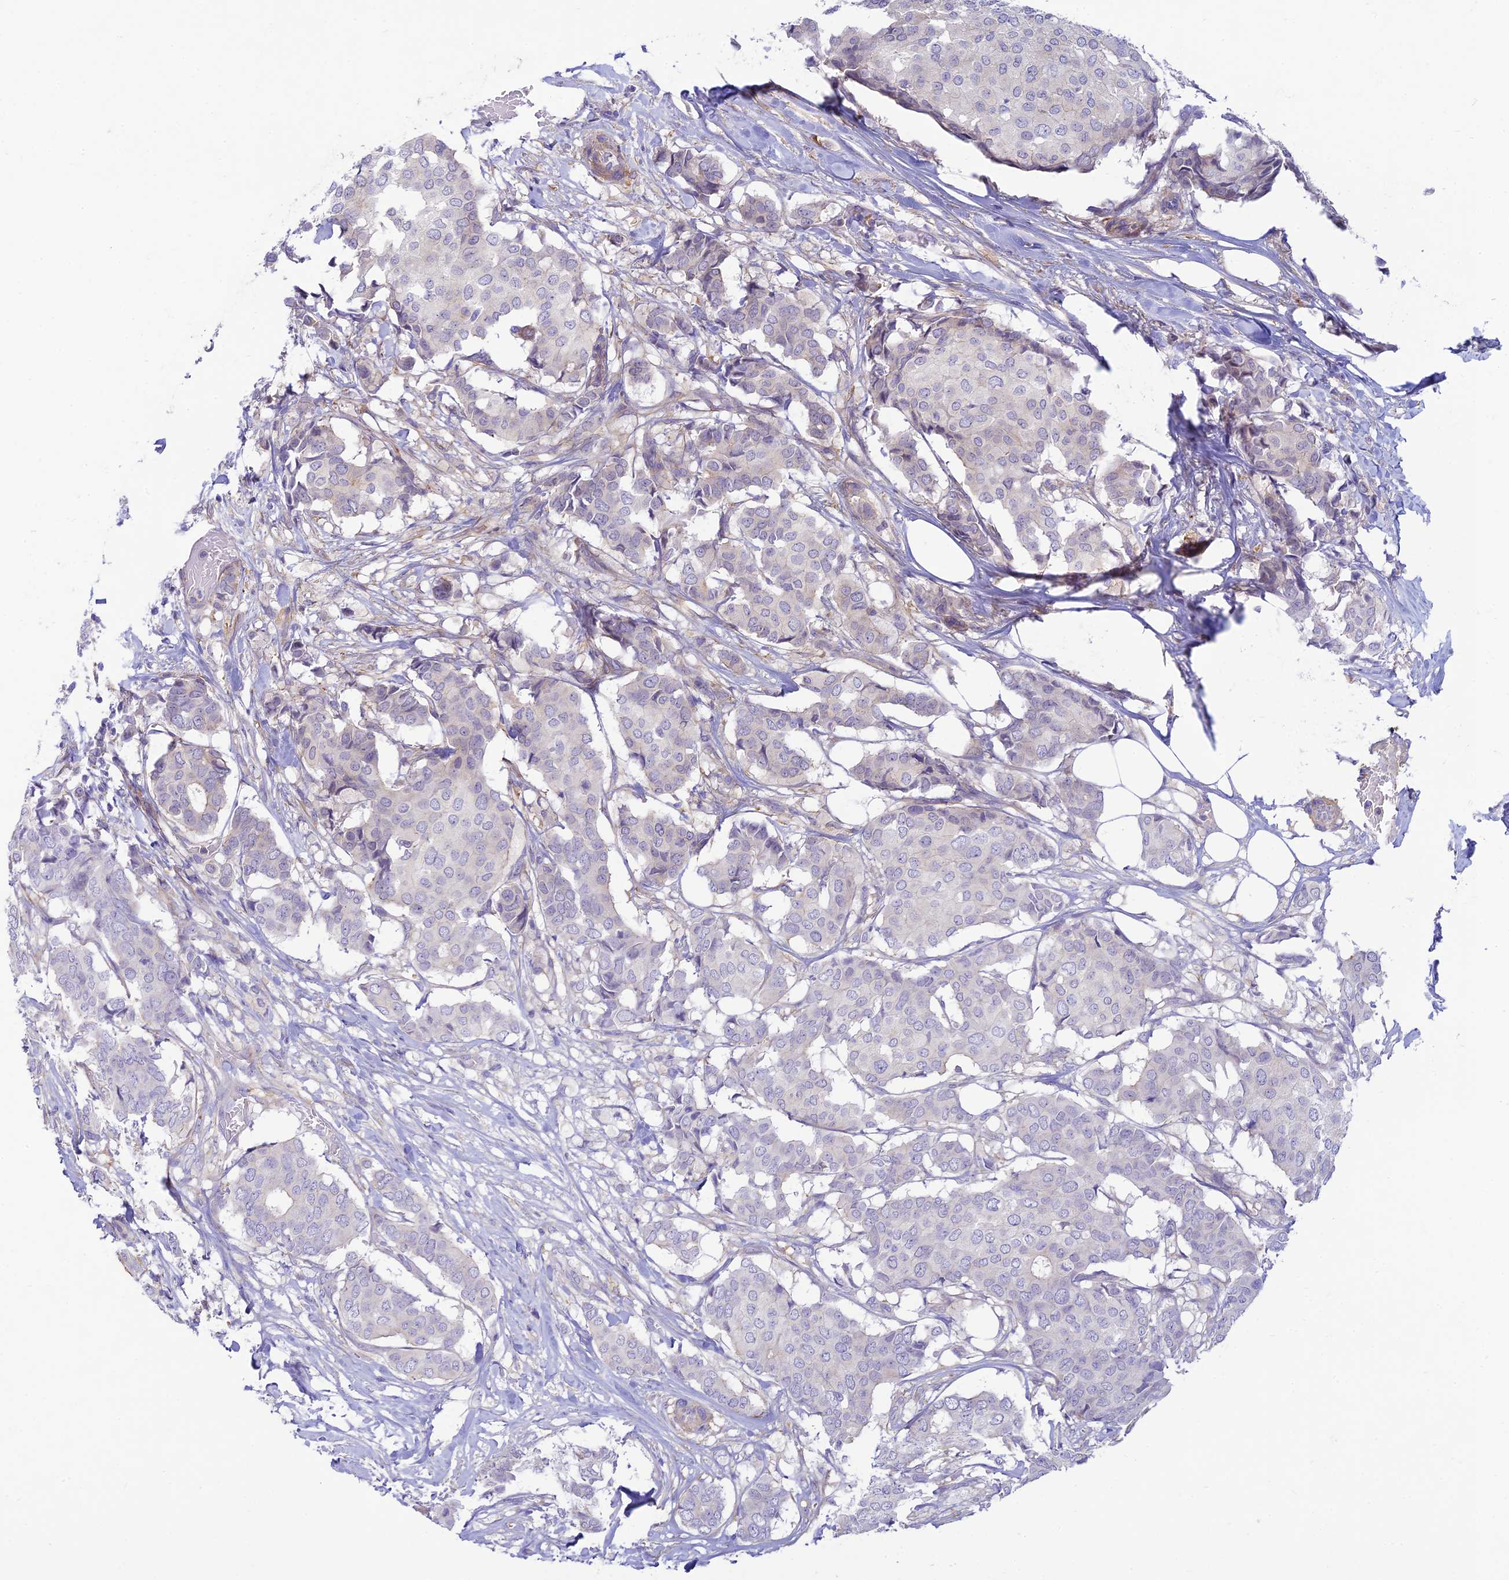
{"staining": {"intensity": "negative", "quantity": "none", "location": "none"}, "tissue": "breast cancer", "cell_type": "Tumor cells", "image_type": "cancer", "snomed": [{"axis": "morphology", "description": "Duct carcinoma"}, {"axis": "topography", "description": "Breast"}], "caption": "High magnification brightfield microscopy of invasive ductal carcinoma (breast) stained with DAB (3,3'-diaminobenzidine) (brown) and counterstained with hematoxylin (blue): tumor cells show no significant positivity.", "gene": "FBXW4", "patient": {"sex": "female", "age": 75}}